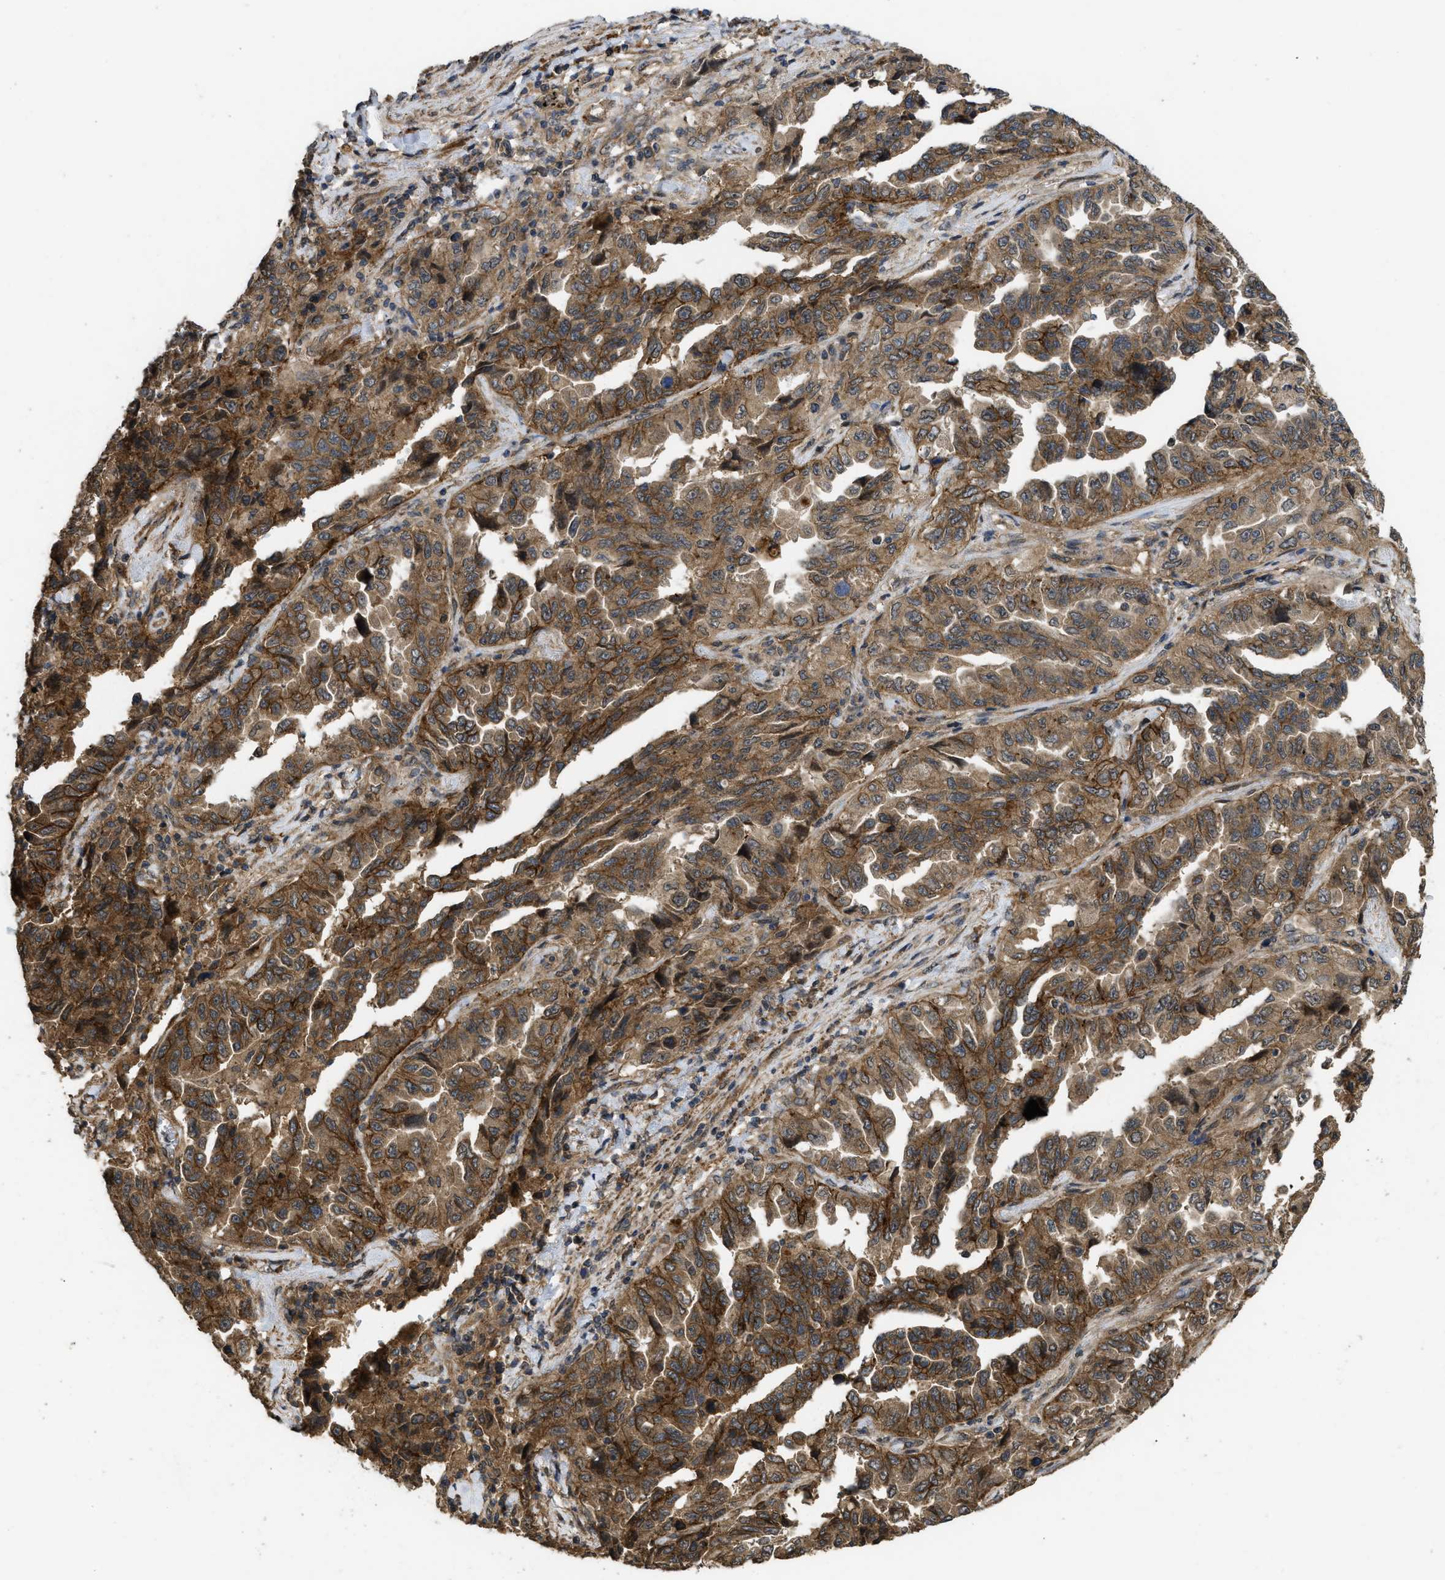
{"staining": {"intensity": "moderate", "quantity": ">75%", "location": "cytoplasmic/membranous"}, "tissue": "lung cancer", "cell_type": "Tumor cells", "image_type": "cancer", "snomed": [{"axis": "morphology", "description": "Adenocarcinoma, NOS"}, {"axis": "topography", "description": "Lung"}], "caption": "Adenocarcinoma (lung) was stained to show a protein in brown. There is medium levels of moderate cytoplasmic/membranous staining in approximately >75% of tumor cells.", "gene": "FZD6", "patient": {"sex": "female", "age": 51}}